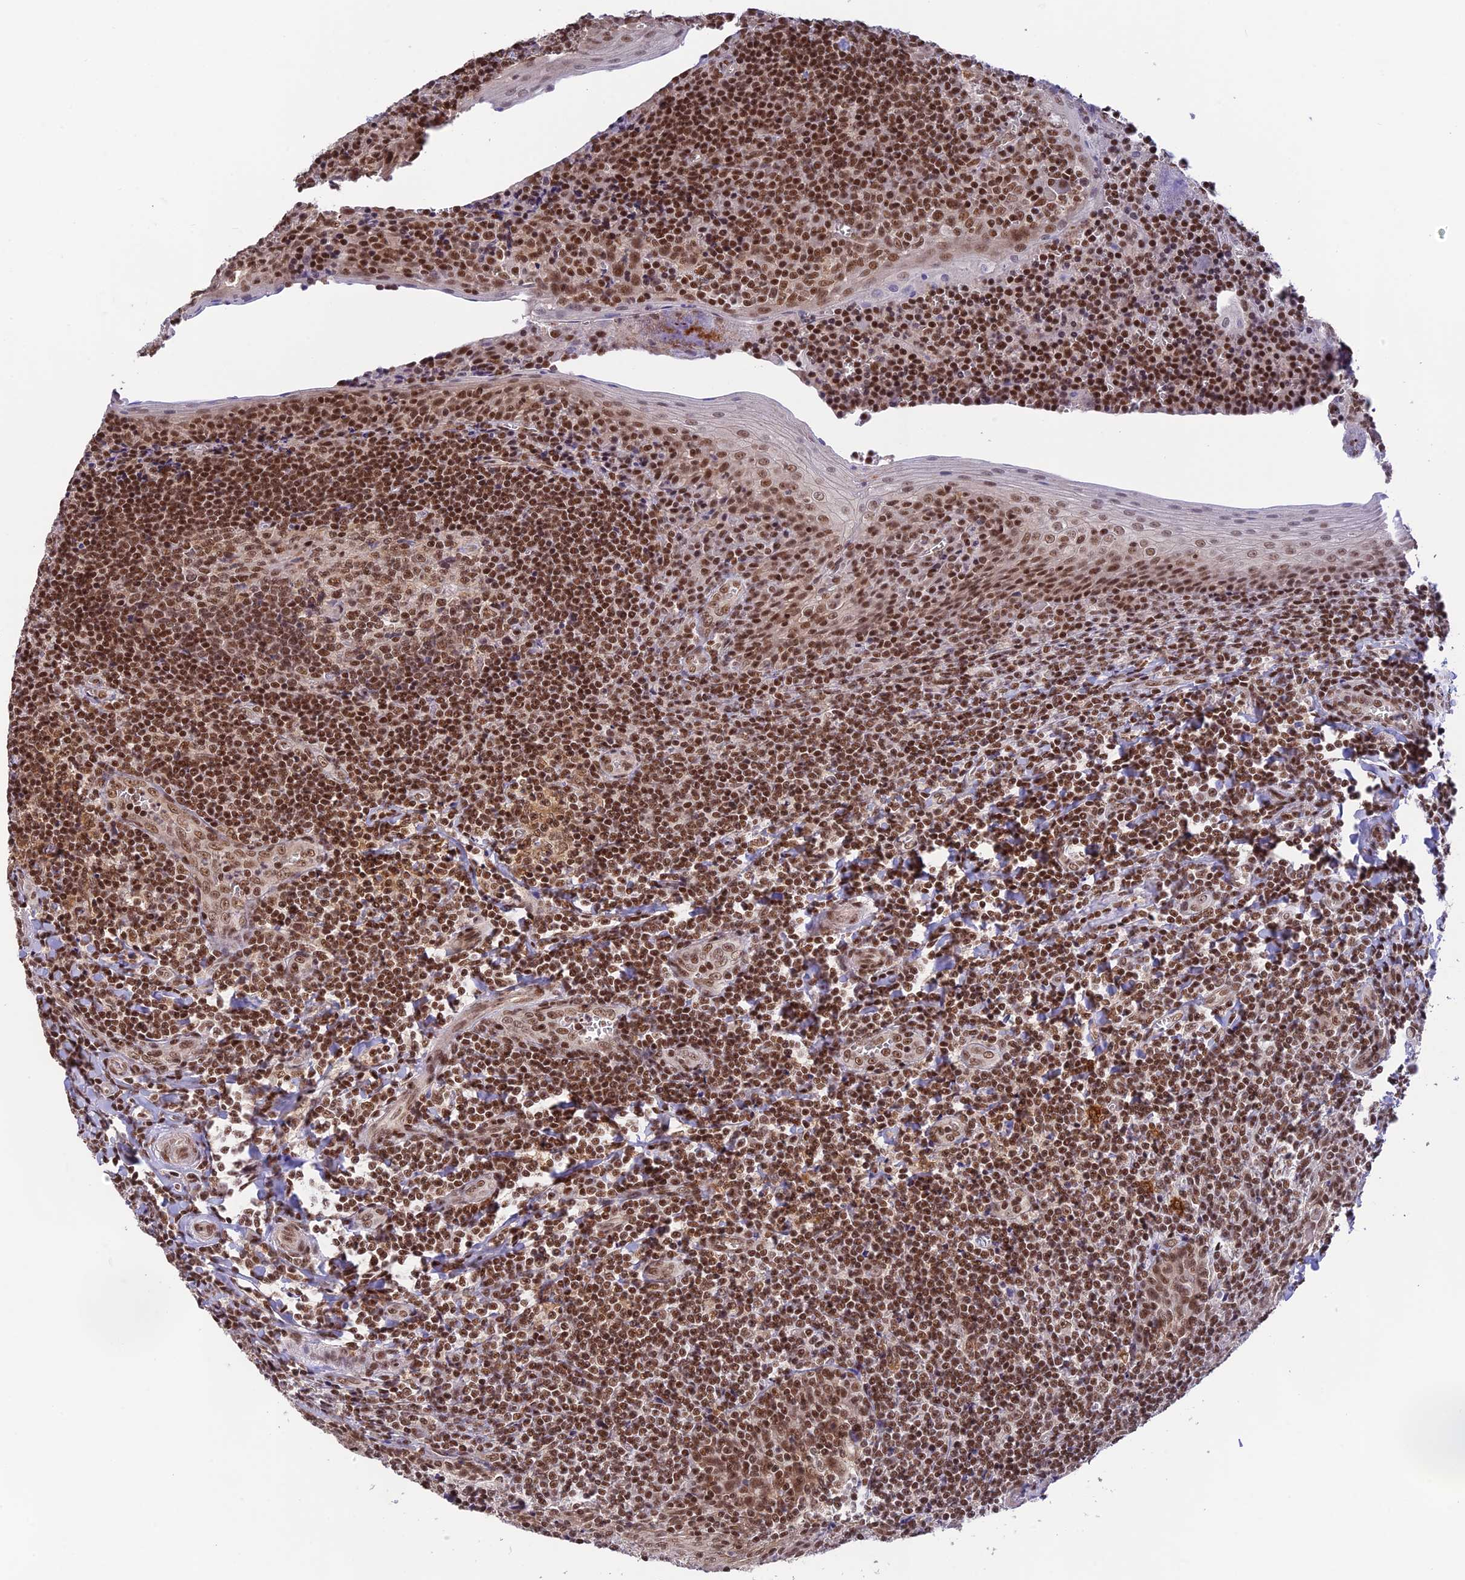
{"staining": {"intensity": "moderate", "quantity": ">75%", "location": "nuclear"}, "tissue": "tonsil", "cell_type": "Germinal center cells", "image_type": "normal", "snomed": [{"axis": "morphology", "description": "Normal tissue, NOS"}, {"axis": "topography", "description": "Tonsil"}], "caption": "Unremarkable tonsil was stained to show a protein in brown. There is medium levels of moderate nuclear staining in about >75% of germinal center cells.", "gene": "THAP11", "patient": {"sex": "male", "age": 27}}